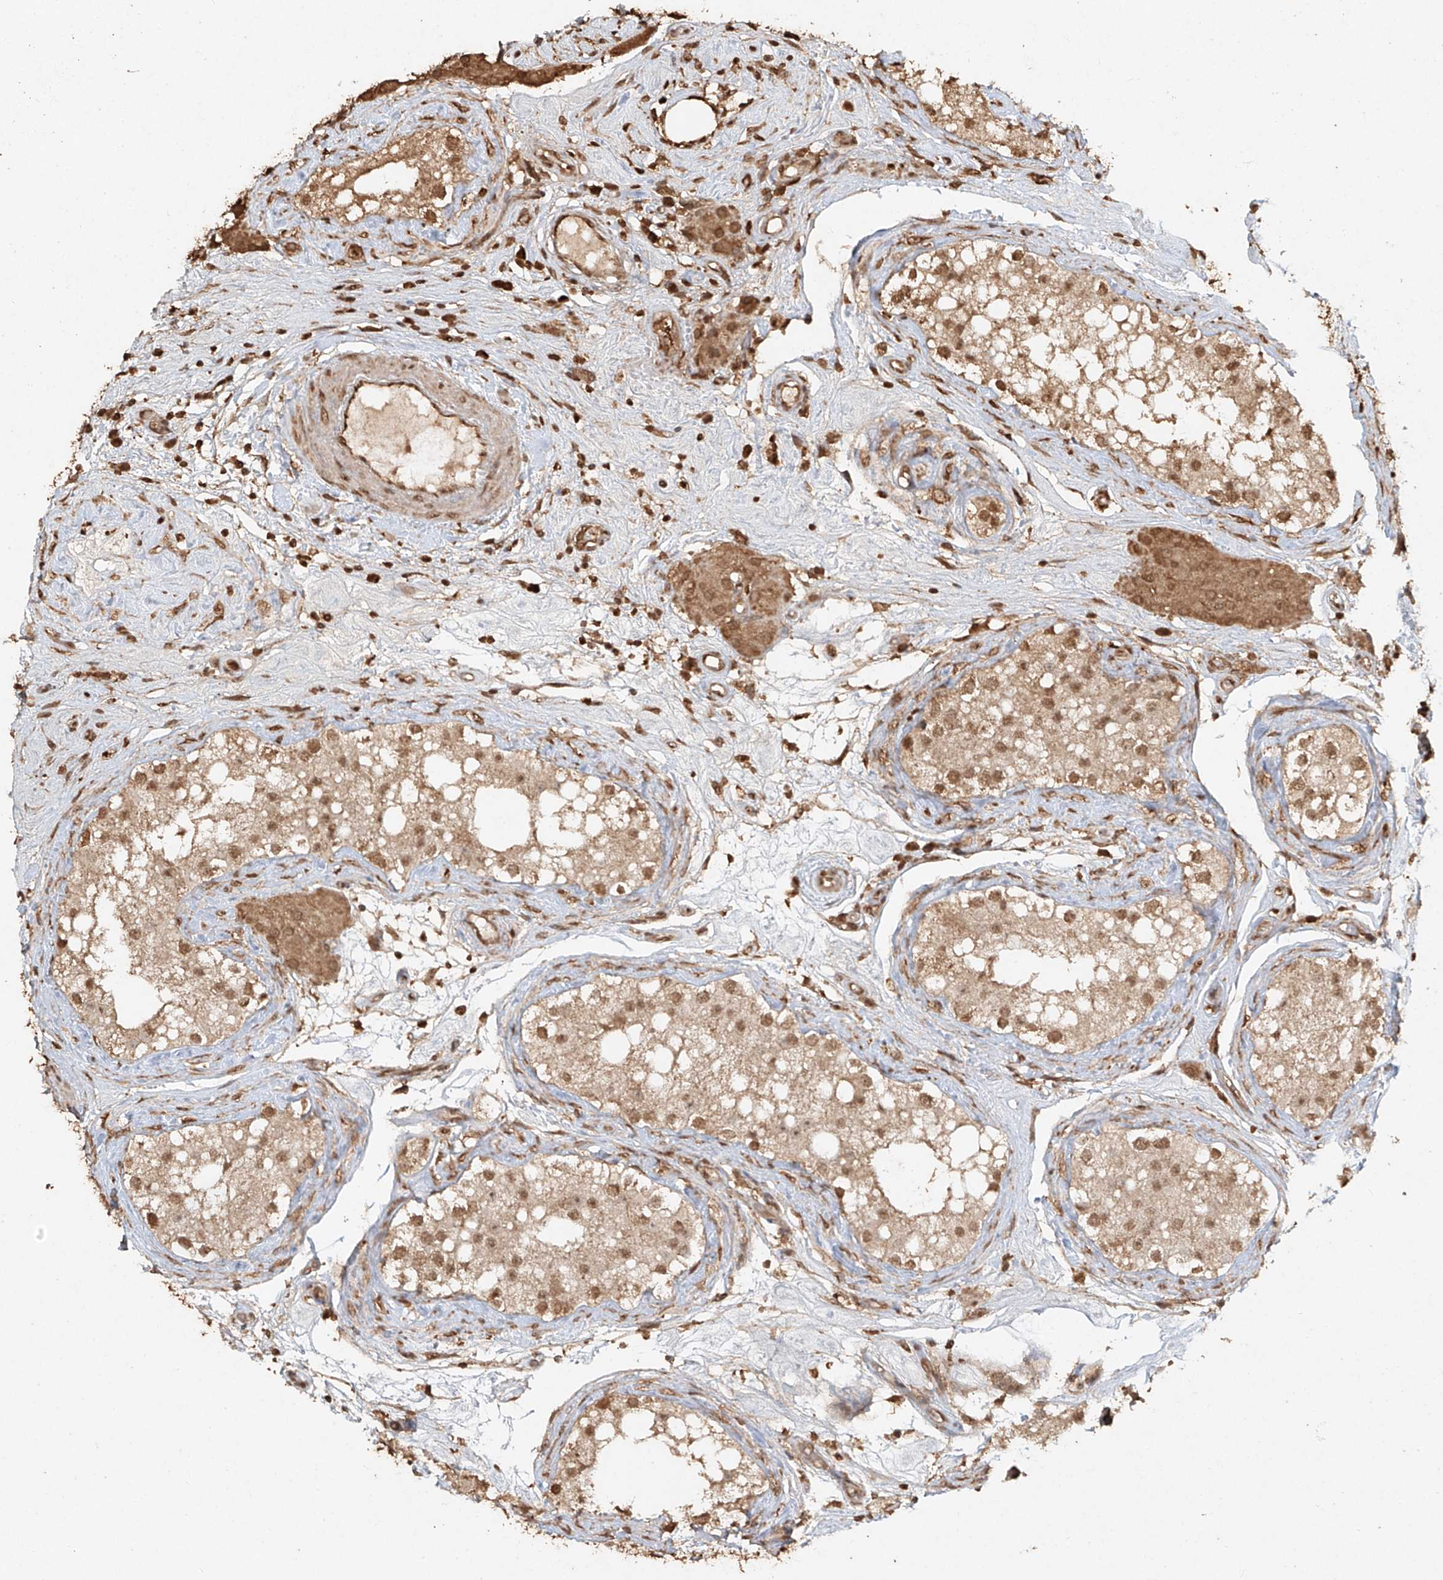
{"staining": {"intensity": "moderate", "quantity": ">75%", "location": "cytoplasmic/membranous,nuclear"}, "tissue": "testis", "cell_type": "Cells in seminiferous ducts", "image_type": "normal", "snomed": [{"axis": "morphology", "description": "Normal tissue, NOS"}, {"axis": "topography", "description": "Testis"}], "caption": "Testis stained with DAB (3,3'-diaminobenzidine) immunohistochemistry displays medium levels of moderate cytoplasmic/membranous,nuclear expression in approximately >75% of cells in seminiferous ducts.", "gene": "TIGAR", "patient": {"sex": "male", "age": 84}}